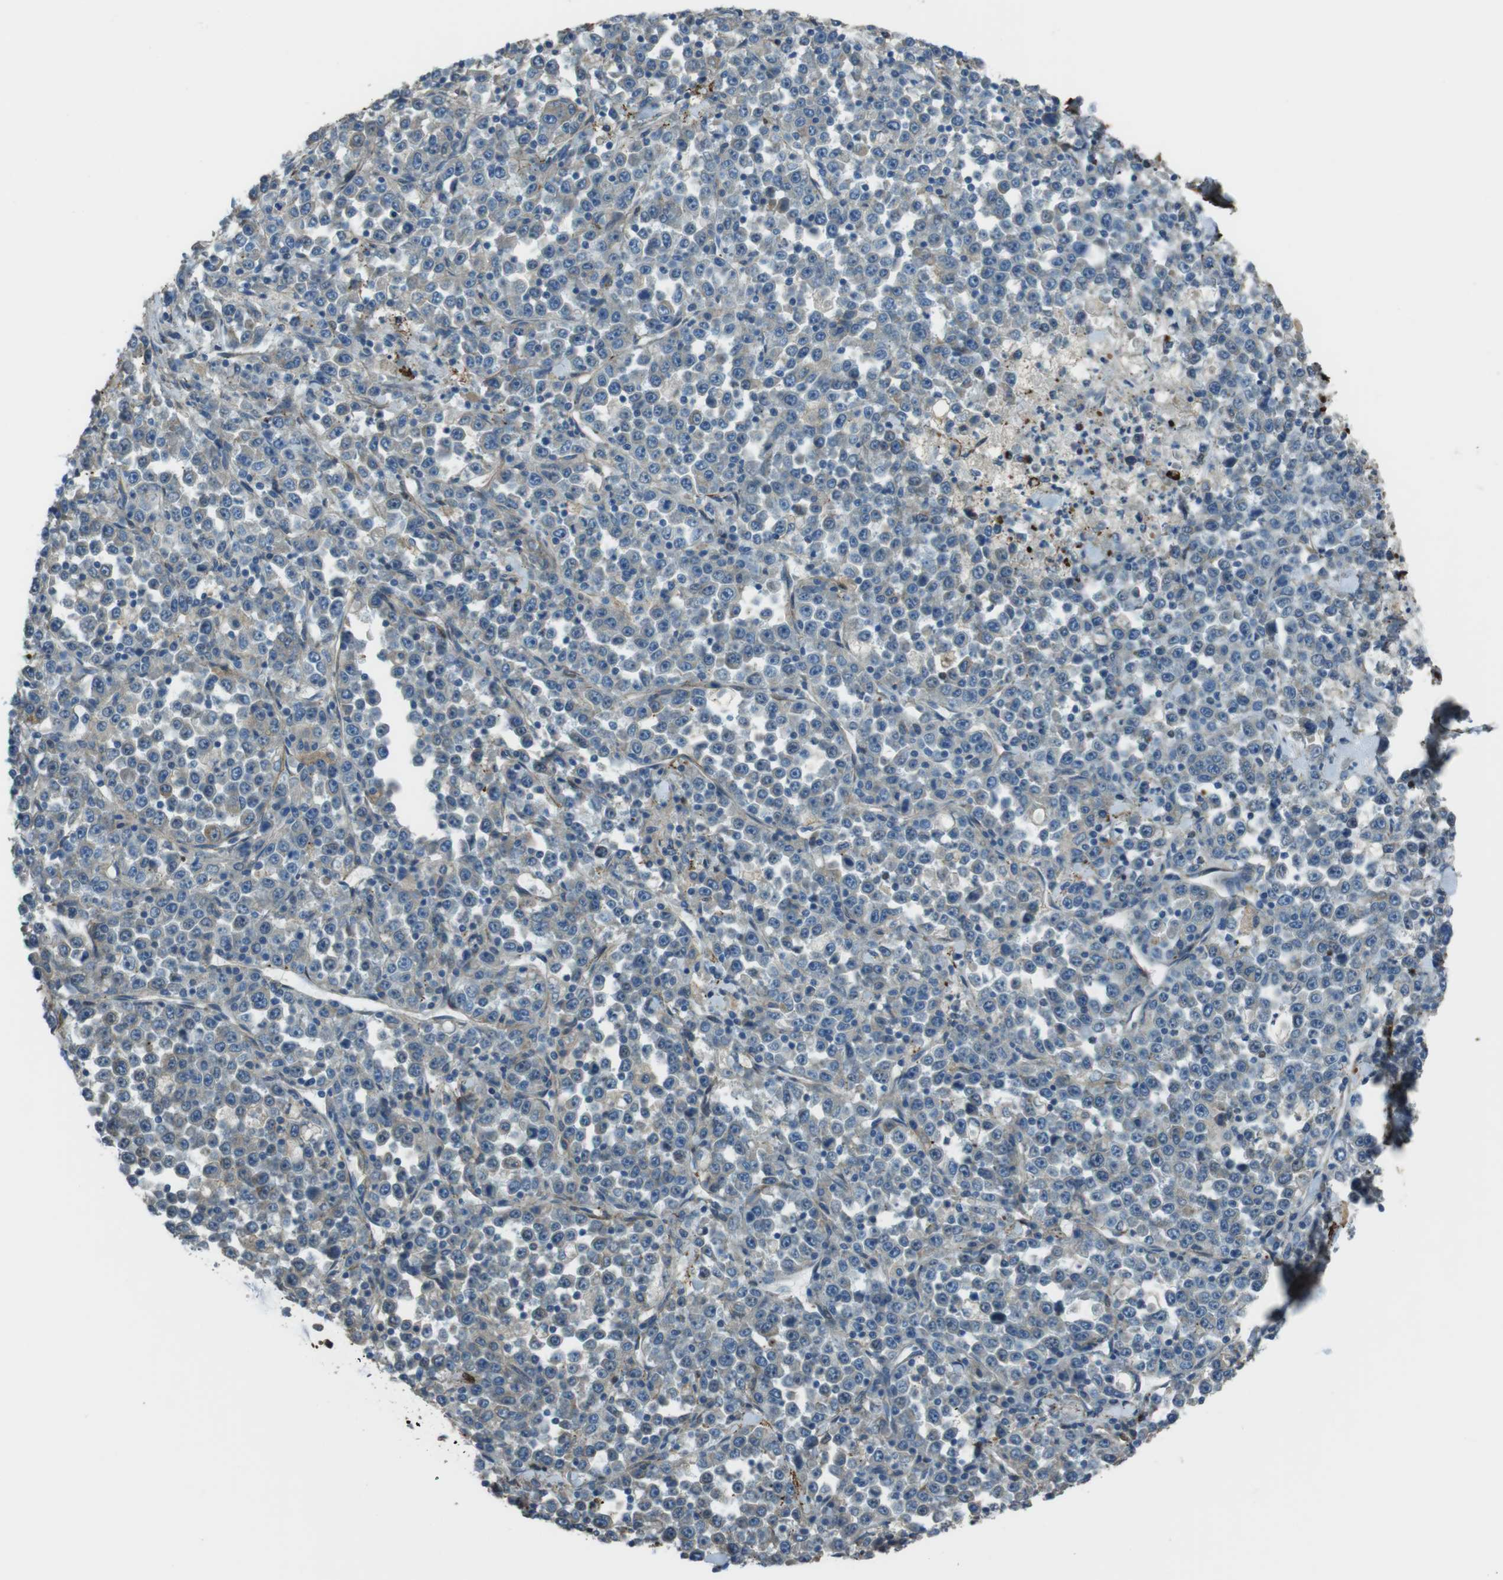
{"staining": {"intensity": "weak", "quantity": "<25%", "location": "cytoplasmic/membranous"}, "tissue": "stomach cancer", "cell_type": "Tumor cells", "image_type": "cancer", "snomed": [{"axis": "morphology", "description": "Normal tissue, NOS"}, {"axis": "morphology", "description": "Adenocarcinoma, NOS"}, {"axis": "topography", "description": "Stomach, upper"}, {"axis": "topography", "description": "Stomach"}], "caption": "DAB immunohistochemical staining of human adenocarcinoma (stomach) shows no significant positivity in tumor cells. (DAB (3,3'-diaminobenzidine) IHC visualized using brightfield microscopy, high magnification).", "gene": "SFT2D1", "patient": {"sex": "male", "age": 59}}